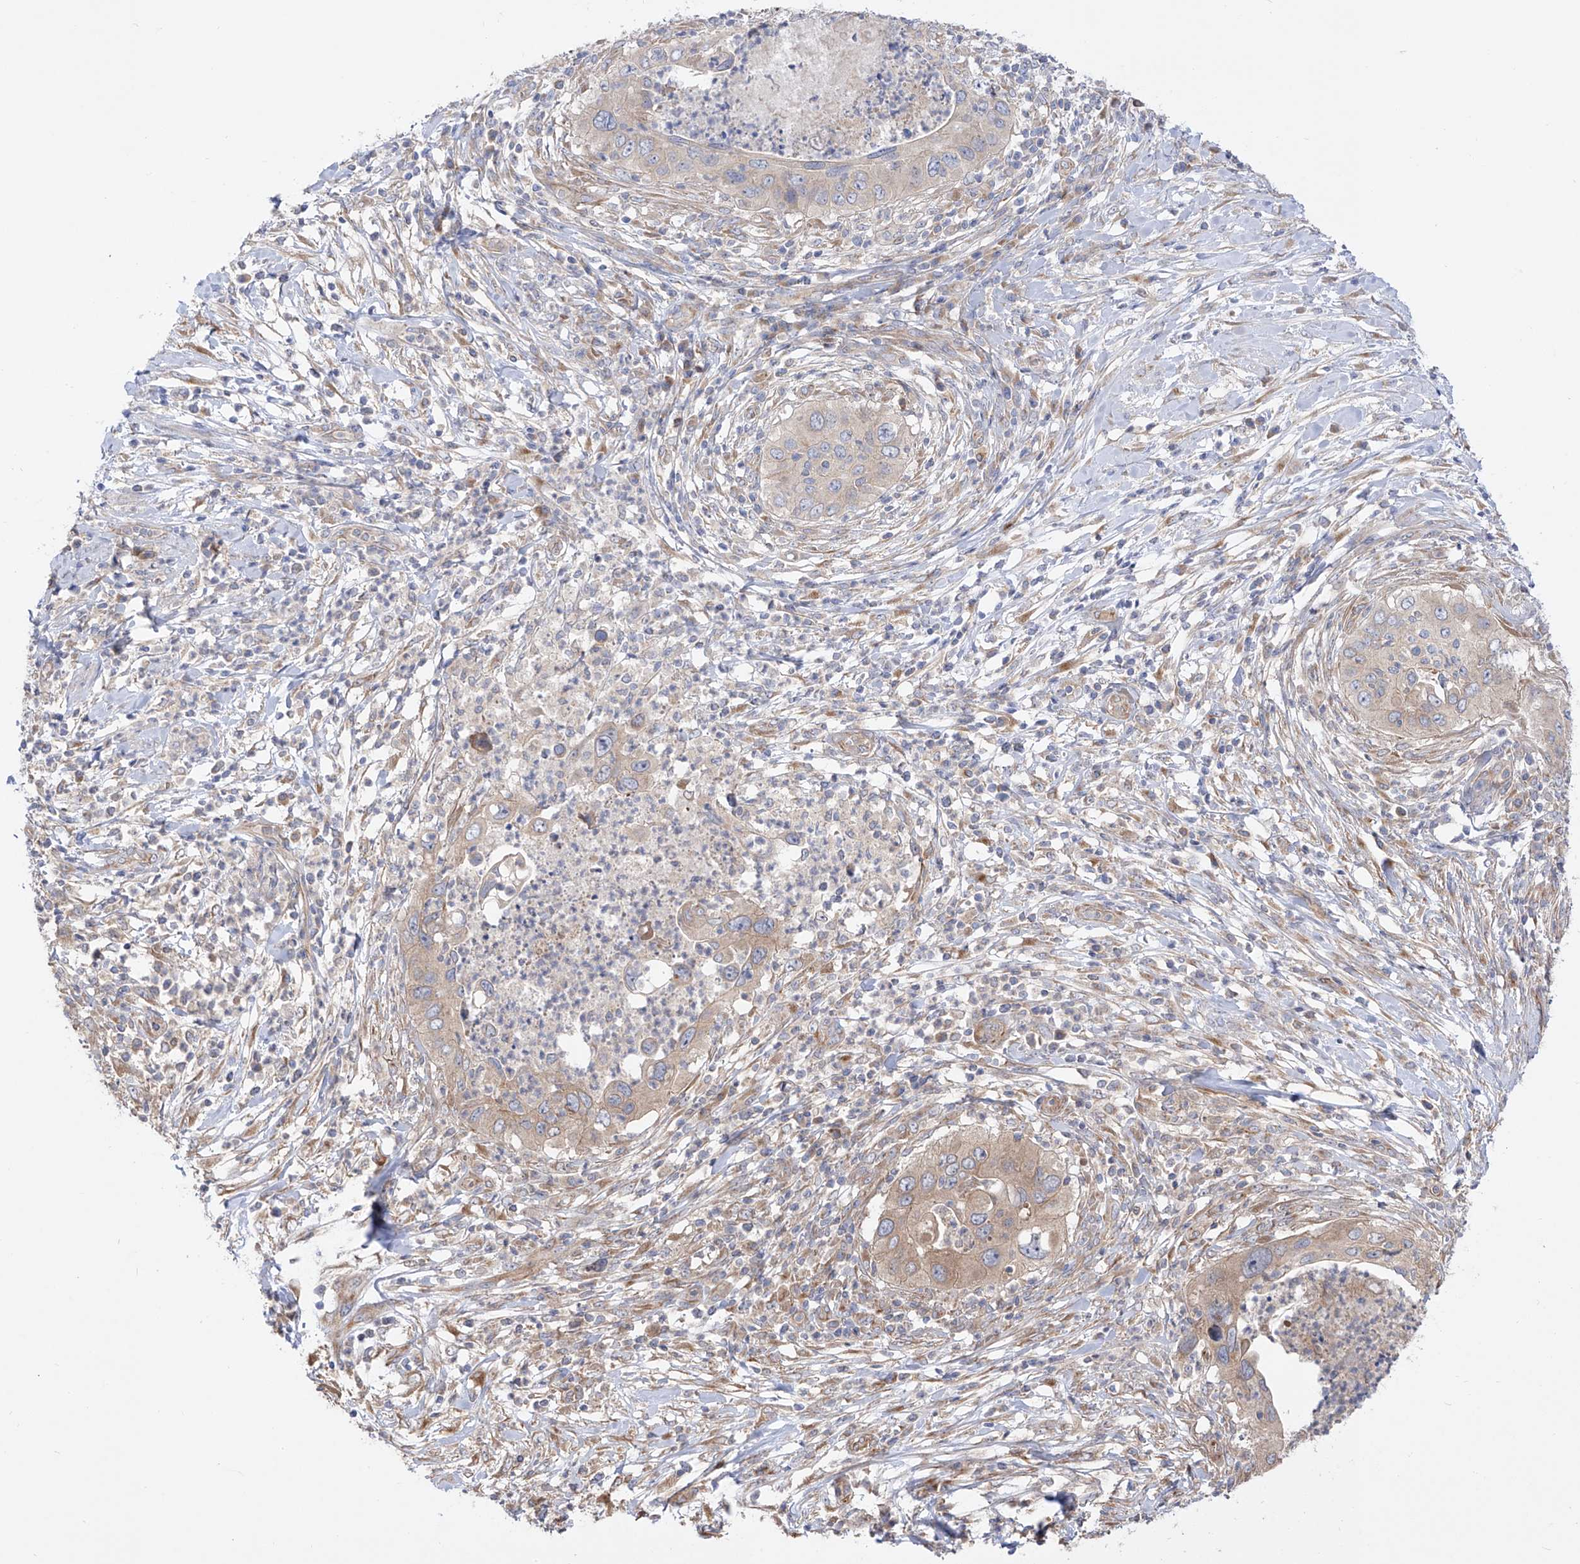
{"staining": {"intensity": "weak", "quantity": "<25%", "location": "cytoplasmic/membranous"}, "tissue": "cervical cancer", "cell_type": "Tumor cells", "image_type": "cancer", "snomed": [{"axis": "morphology", "description": "Squamous cell carcinoma, NOS"}, {"axis": "topography", "description": "Cervix"}], "caption": "This is an IHC image of human squamous cell carcinoma (cervical). There is no positivity in tumor cells.", "gene": "YKT6", "patient": {"sex": "female", "age": 38}}